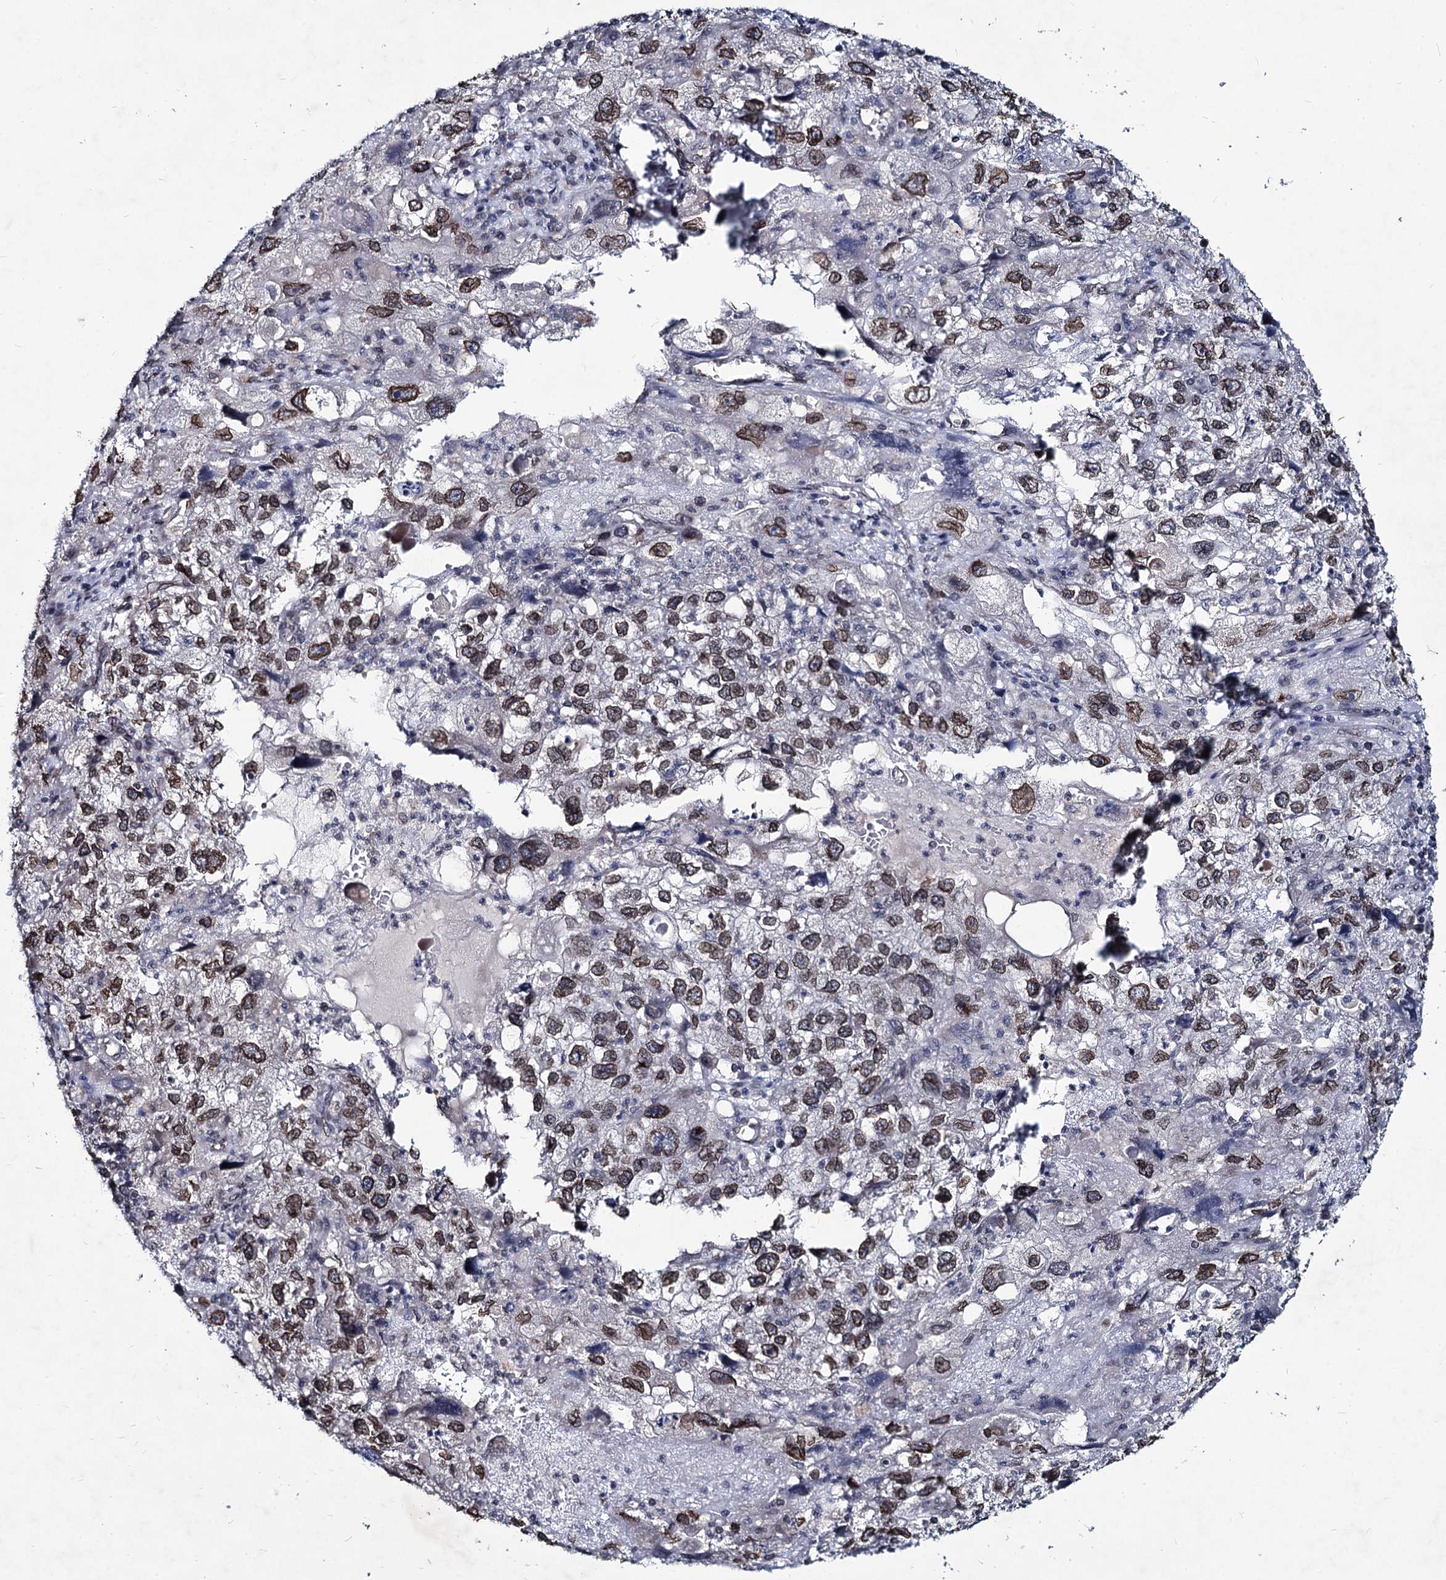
{"staining": {"intensity": "weak", "quantity": ">75%", "location": "cytoplasmic/membranous,nuclear"}, "tissue": "endometrial cancer", "cell_type": "Tumor cells", "image_type": "cancer", "snomed": [{"axis": "morphology", "description": "Adenocarcinoma, NOS"}, {"axis": "topography", "description": "Endometrium"}], "caption": "Immunohistochemistry (IHC) (DAB) staining of human endometrial cancer reveals weak cytoplasmic/membranous and nuclear protein staining in approximately >75% of tumor cells.", "gene": "RNF6", "patient": {"sex": "female", "age": 49}}